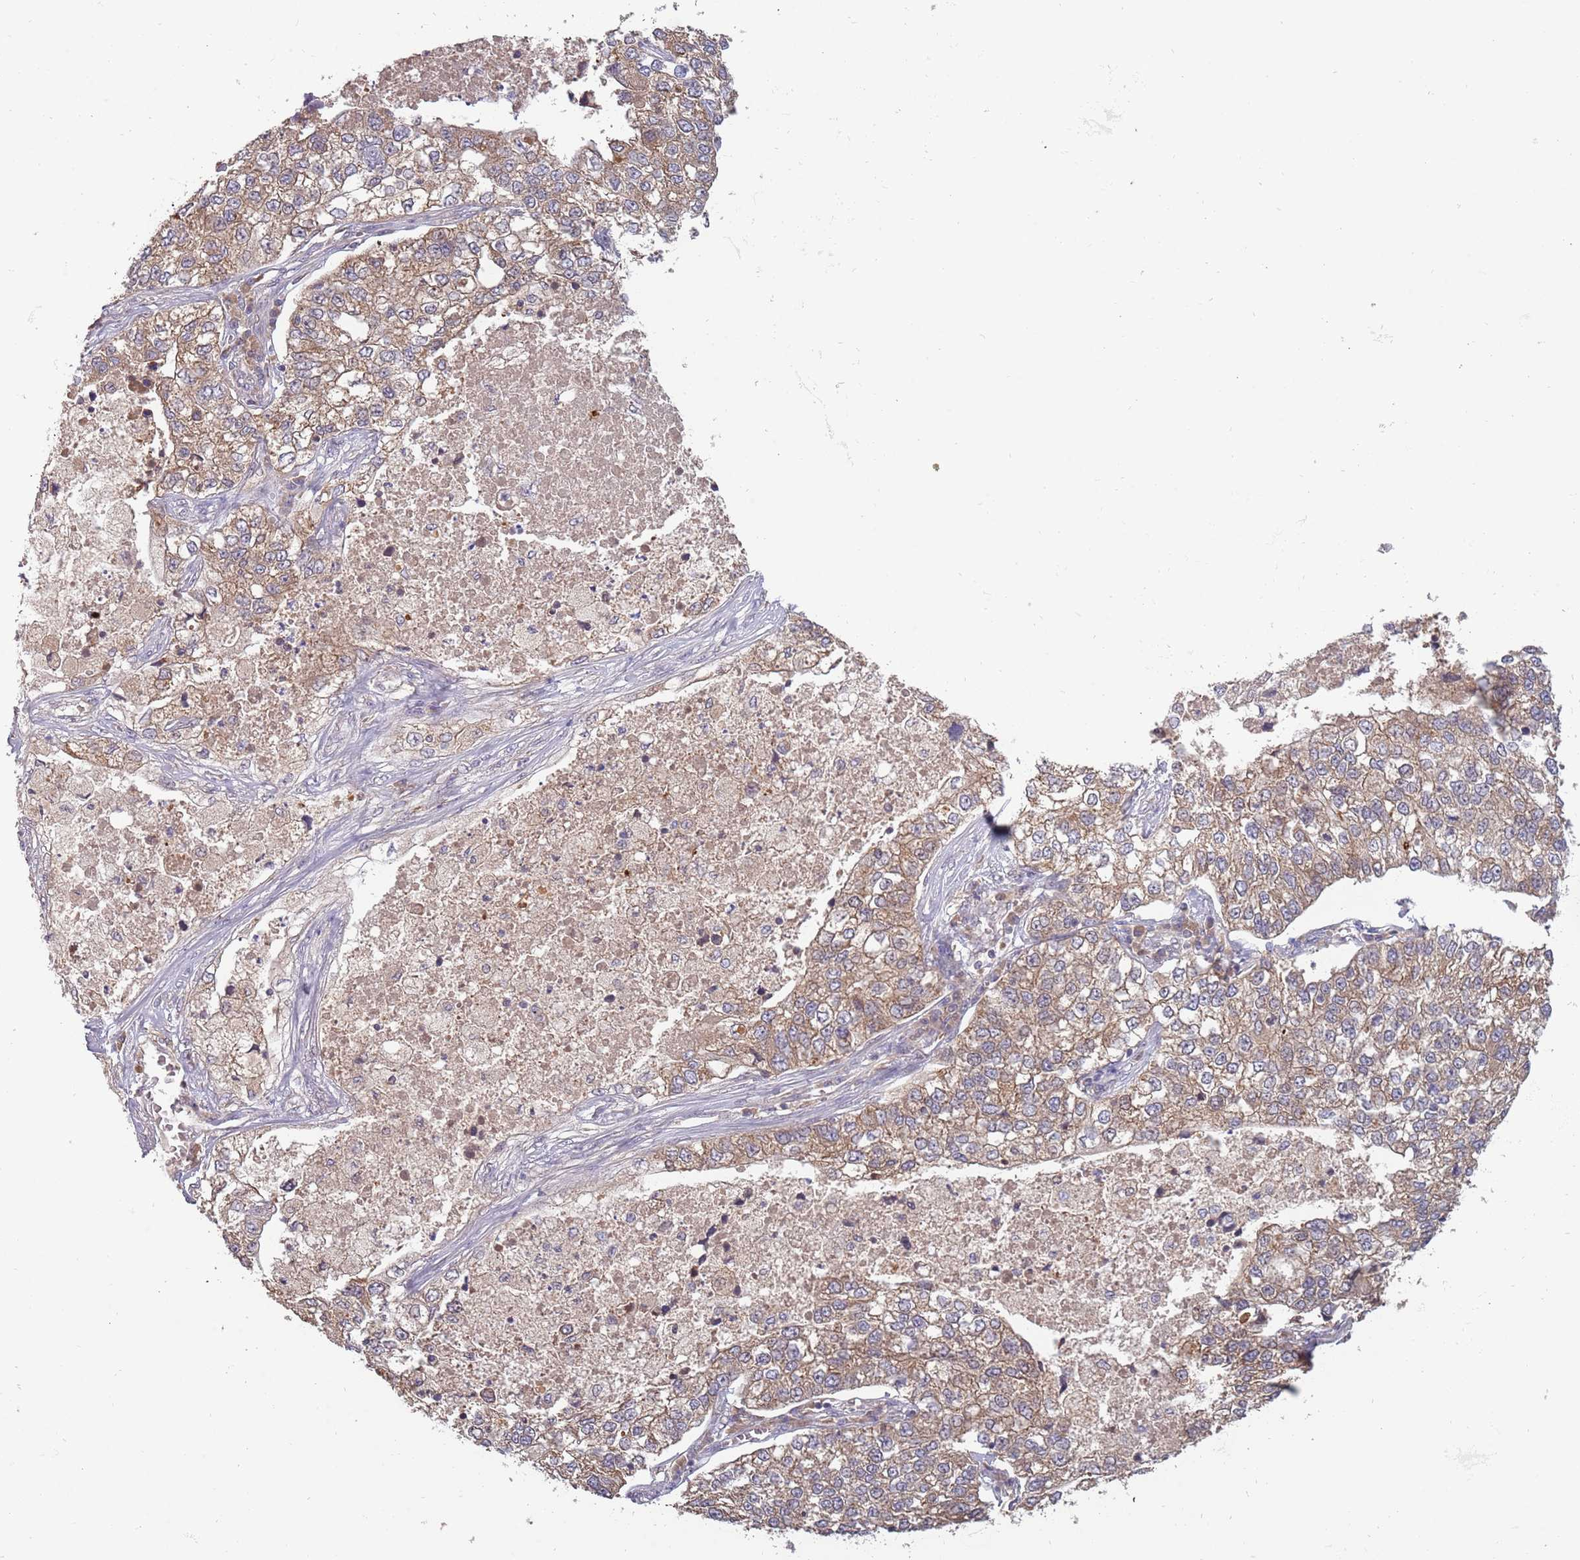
{"staining": {"intensity": "moderate", "quantity": ">75%", "location": "cytoplasmic/membranous"}, "tissue": "lung cancer", "cell_type": "Tumor cells", "image_type": "cancer", "snomed": [{"axis": "morphology", "description": "Adenocarcinoma, NOS"}, {"axis": "topography", "description": "Lung"}], "caption": "An IHC image of tumor tissue is shown. Protein staining in brown highlights moderate cytoplasmic/membranous positivity in adenocarcinoma (lung) within tumor cells.", "gene": "USP32", "patient": {"sex": "male", "age": 49}}